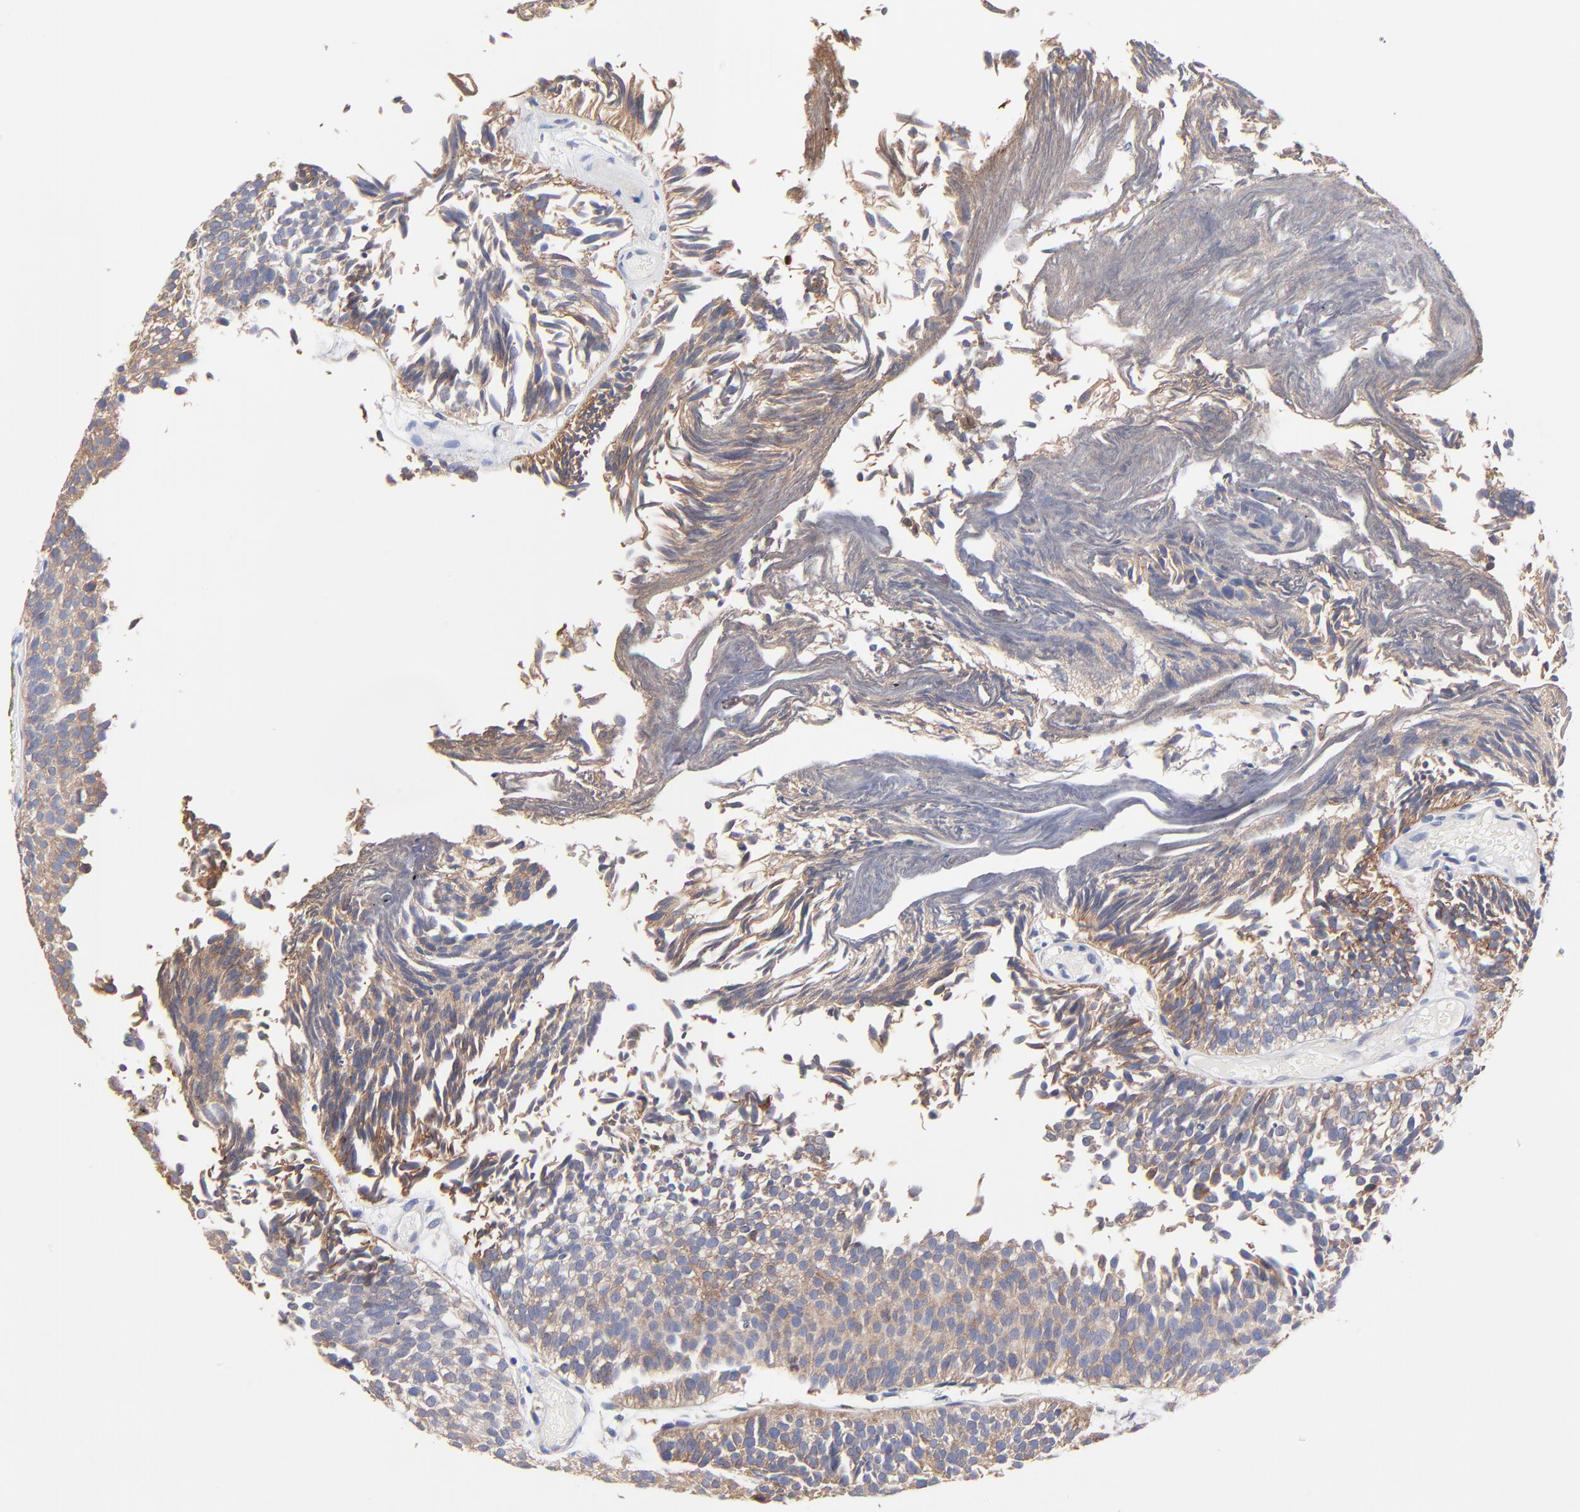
{"staining": {"intensity": "moderate", "quantity": ">75%", "location": "cytoplasmic/membranous"}, "tissue": "urothelial cancer", "cell_type": "Tumor cells", "image_type": "cancer", "snomed": [{"axis": "morphology", "description": "Urothelial carcinoma, Low grade"}, {"axis": "topography", "description": "Urinary bladder"}], "caption": "The photomicrograph reveals staining of urothelial cancer, revealing moderate cytoplasmic/membranous protein staining (brown color) within tumor cells.", "gene": "PPFIBP2", "patient": {"sex": "male", "age": 84}}